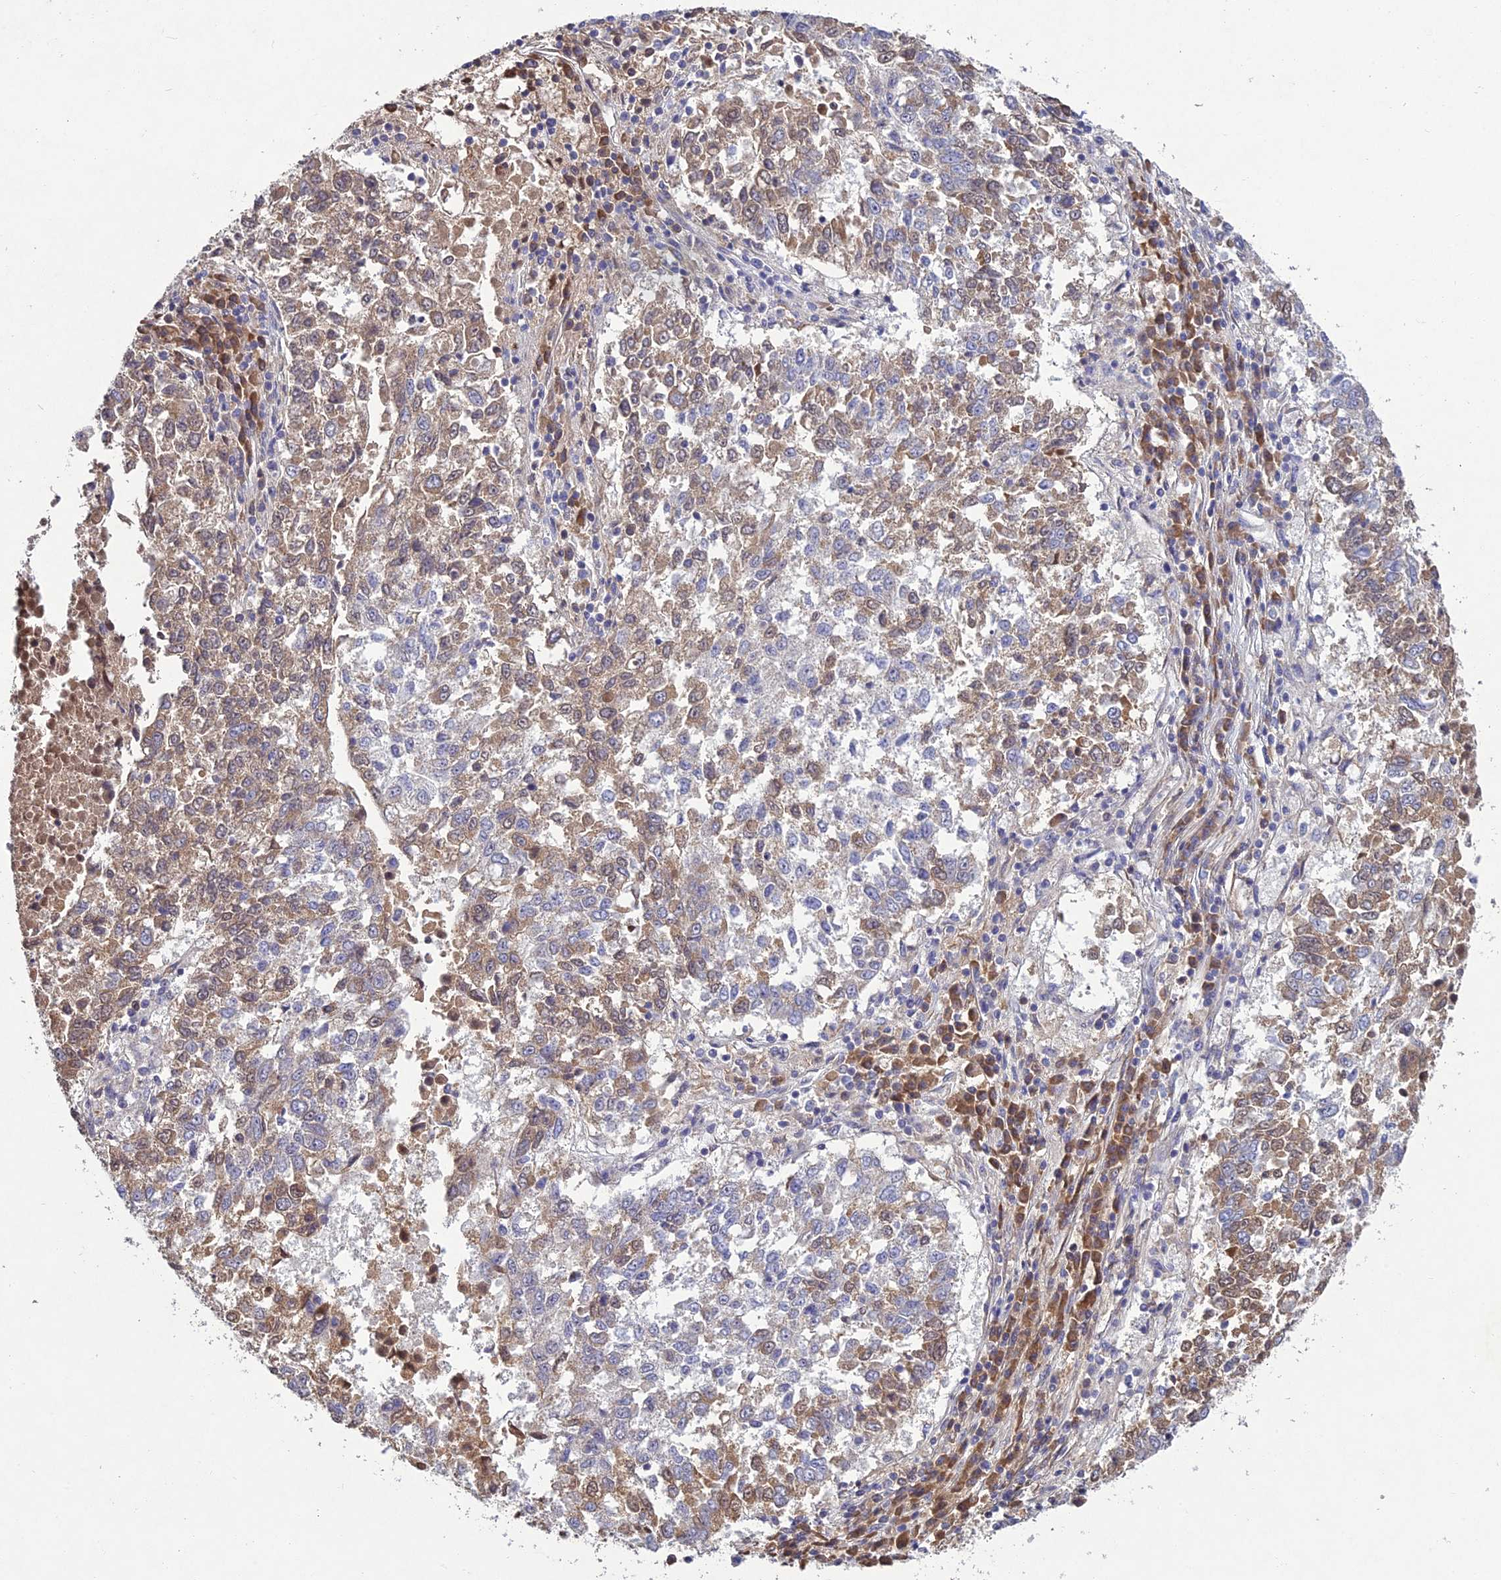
{"staining": {"intensity": "weak", "quantity": "25%-75%", "location": "cytoplasmic/membranous"}, "tissue": "lung cancer", "cell_type": "Tumor cells", "image_type": "cancer", "snomed": [{"axis": "morphology", "description": "Squamous cell carcinoma, NOS"}, {"axis": "topography", "description": "Lung"}], "caption": "IHC histopathology image of squamous cell carcinoma (lung) stained for a protein (brown), which demonstrates low levels of weak cytoplasmic/membranous expression in approximately 25%-75% of tumor cells.", "gene": "CHST5", "patient": {"sex": "male", "age": 73}}